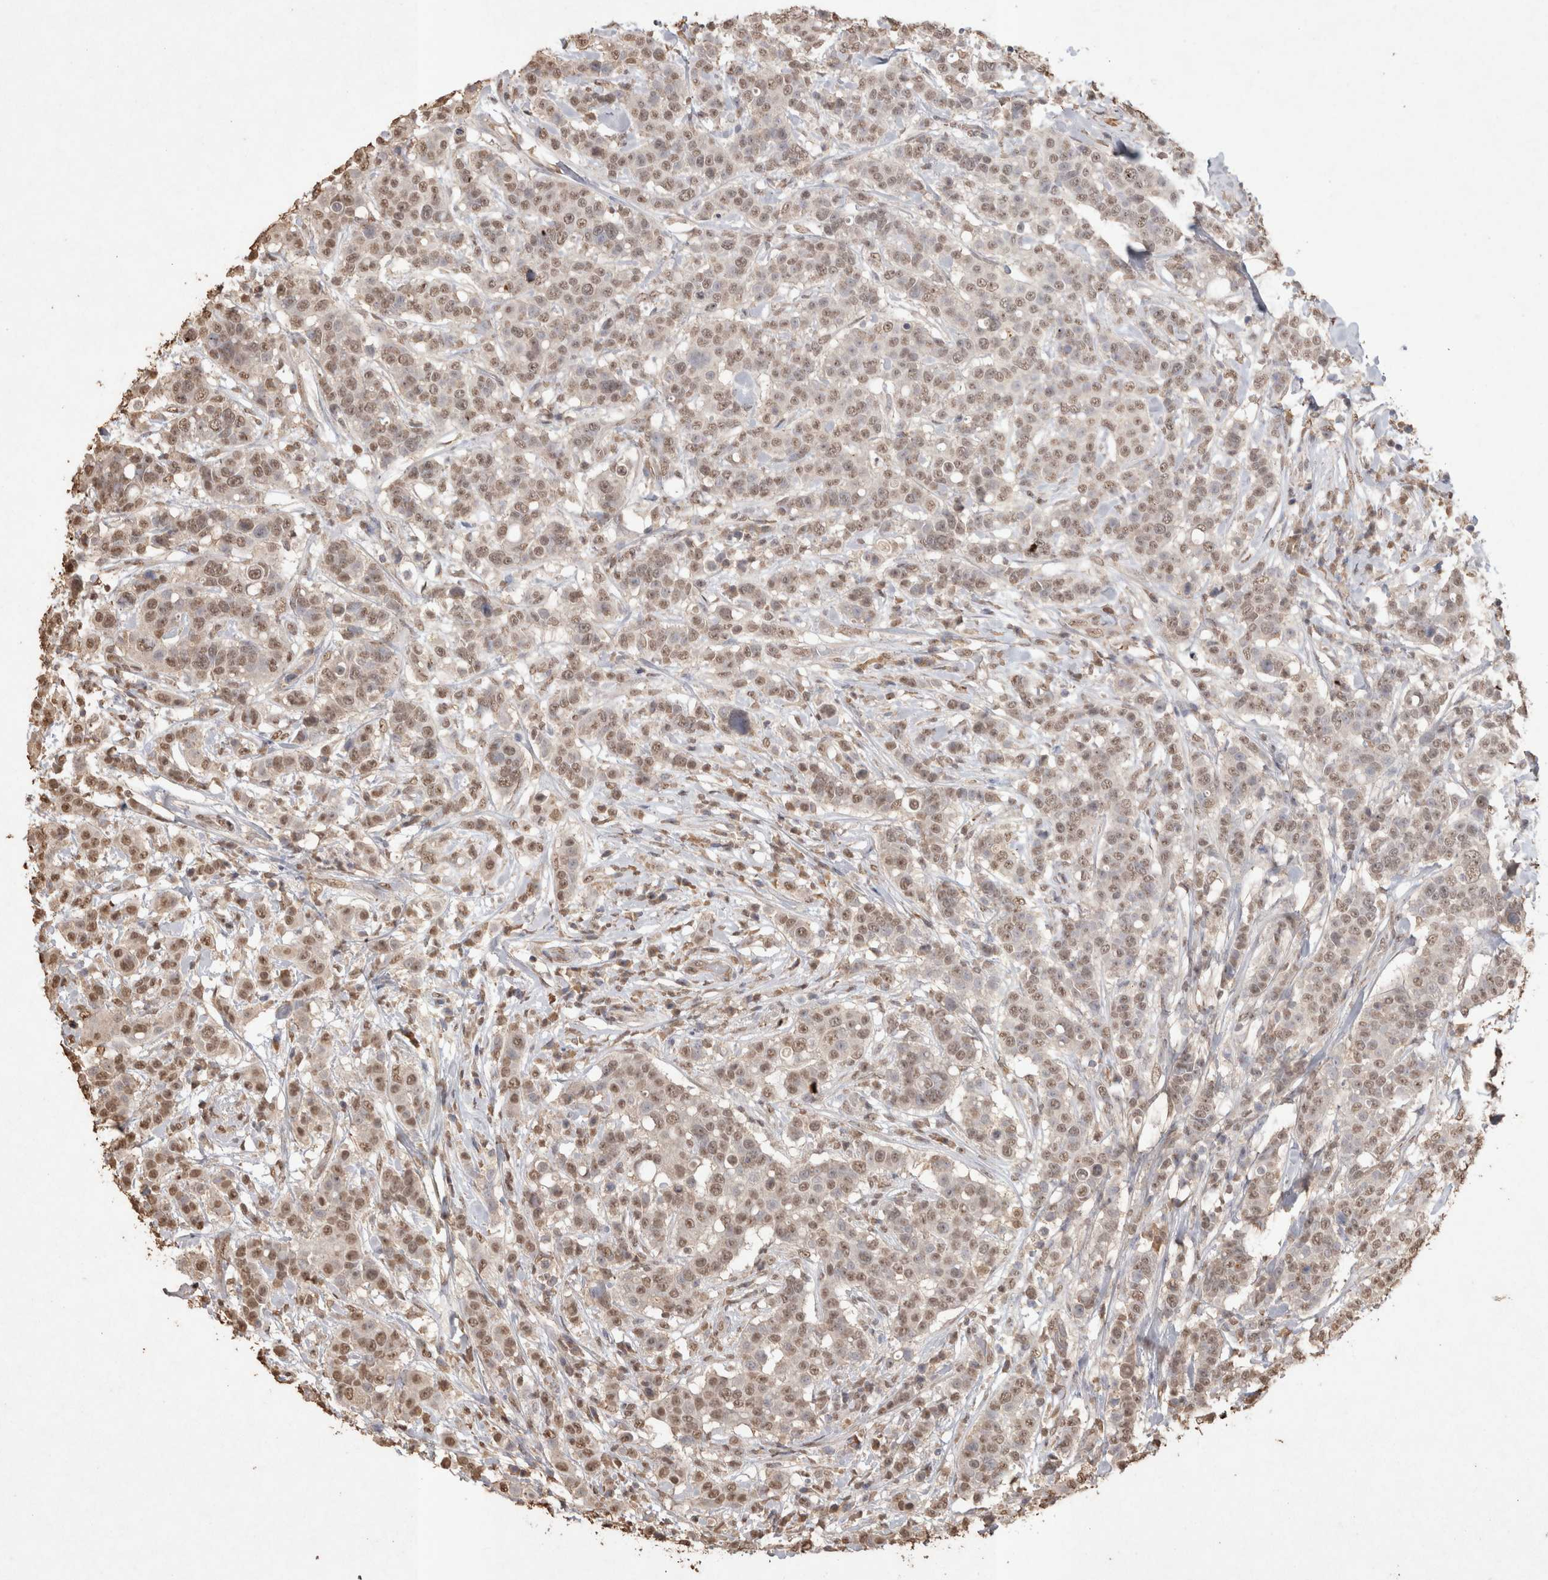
{"staining": {"intensity": "moderate", "quantity": ">75%", "location": "nuclear"}, "tissue": "breast cancer", "cell_type": "Tumor cells", "image_type": "cancer", "snomed": [{"axis": "morphology", "description": "Duct carcinoma"}, {"axis": "topography", "description": "Breast"}], "caption": "Immunohistochemical staining of human breast cancer shows medium levels of moderate nuclear staining in about >75% of tumor cells.", "gene": "MLX", "patient": {"sex": "female", "age": 27}}